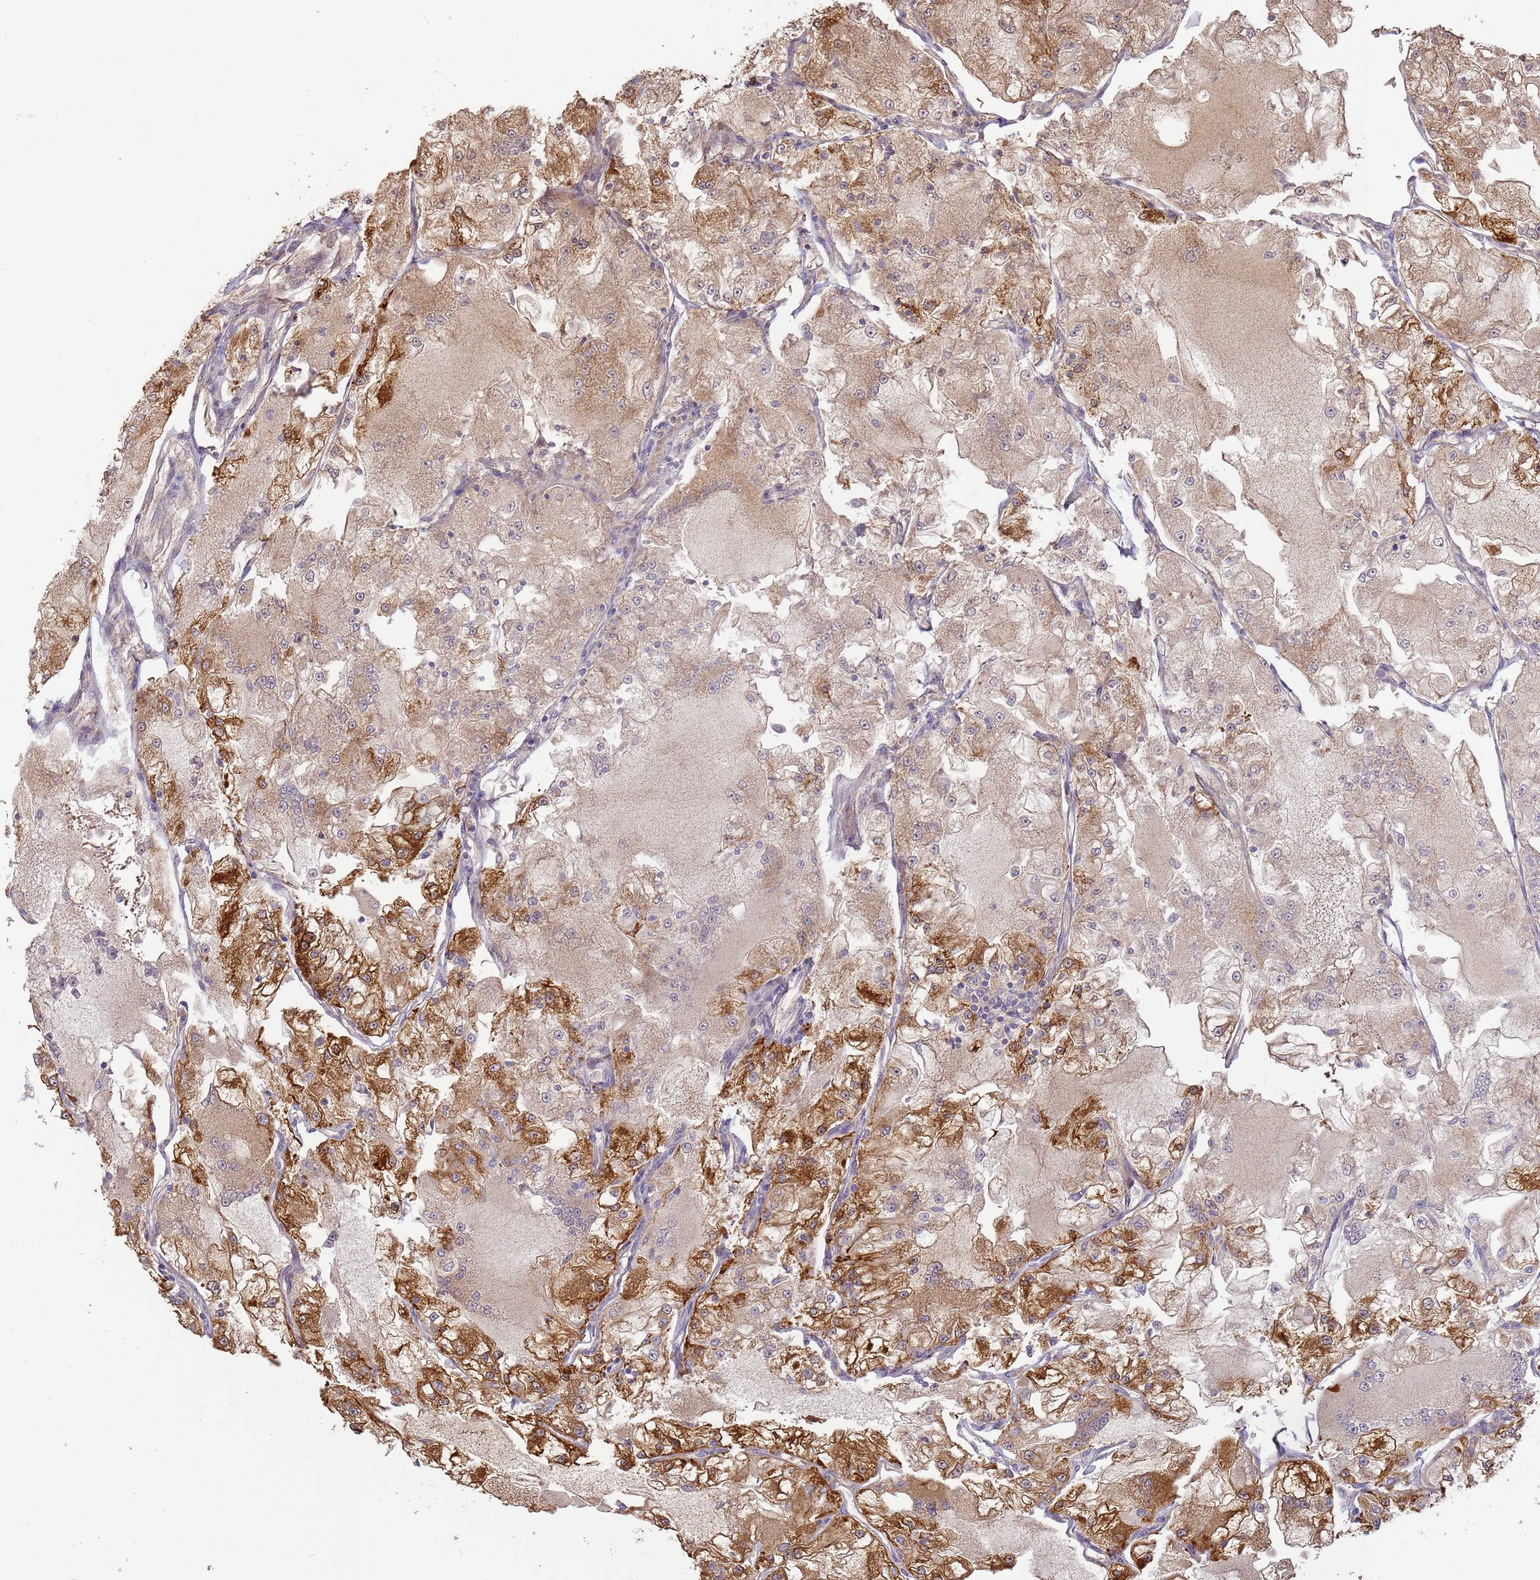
{"staining": {"intensity": "strong", "quantity": "25%-75%", "location": "cytoplasmic/membranous"}, "tissue": "renal cancer", "cell_type": "Tumor cells", "image_type": "cancer", "snomed": [{"axis": "morphology", "description": "Adenocarcinoma, NOS"}, {"axis": "topography", "description": "Kidney"}], "caption": "Renal adenocarcinoma tissue exhibits strong cytoplasmic/membranous positivity in approximately 25%-75% of tumor cells", "gene": "M6PR", "patient": {"sex": "female", "age": 72}}